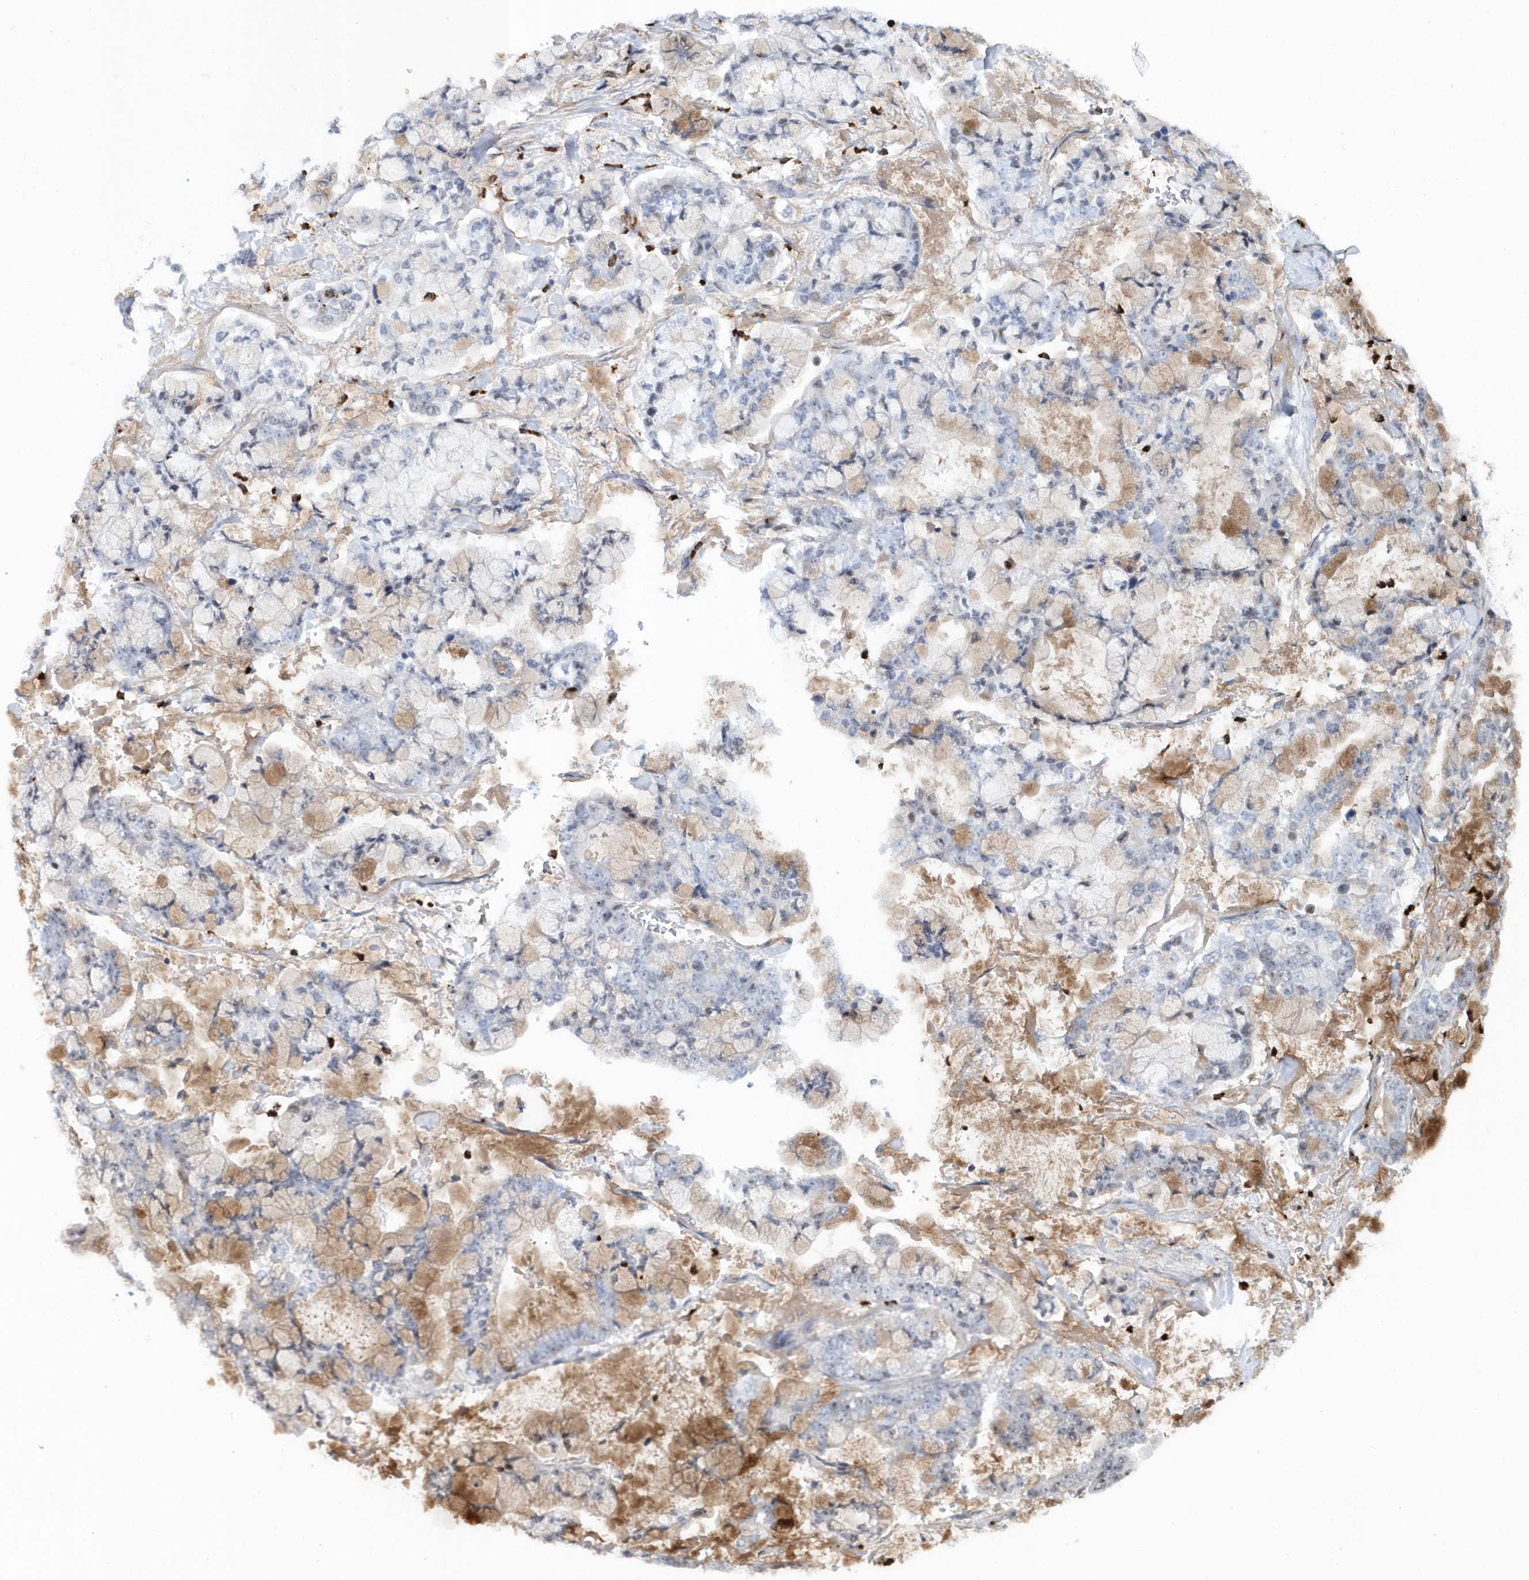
{"staining": {"intensity": "negative", "quantity": "none", "location": "none"}, "tissue": "stomach cancer", "cell_type": "Tumor cells", "image_type": "cancer", "snomed": [{"axis": "morphology", "description": "Normal tissue, NOS"}, {"axis": "morphology", "description": "Adenocarcinoma, NOS"}, {"axis": "topography", "description": "Stomach, upper"}, {"axis": "topography", "description": "Stomach"}], "caption": "Micrograph shows no significant protein staining in tumor cells of adenocarcinoma (stomach).", "gene": "ASCL4", "patient": {"sex": "male", "age": 76}}